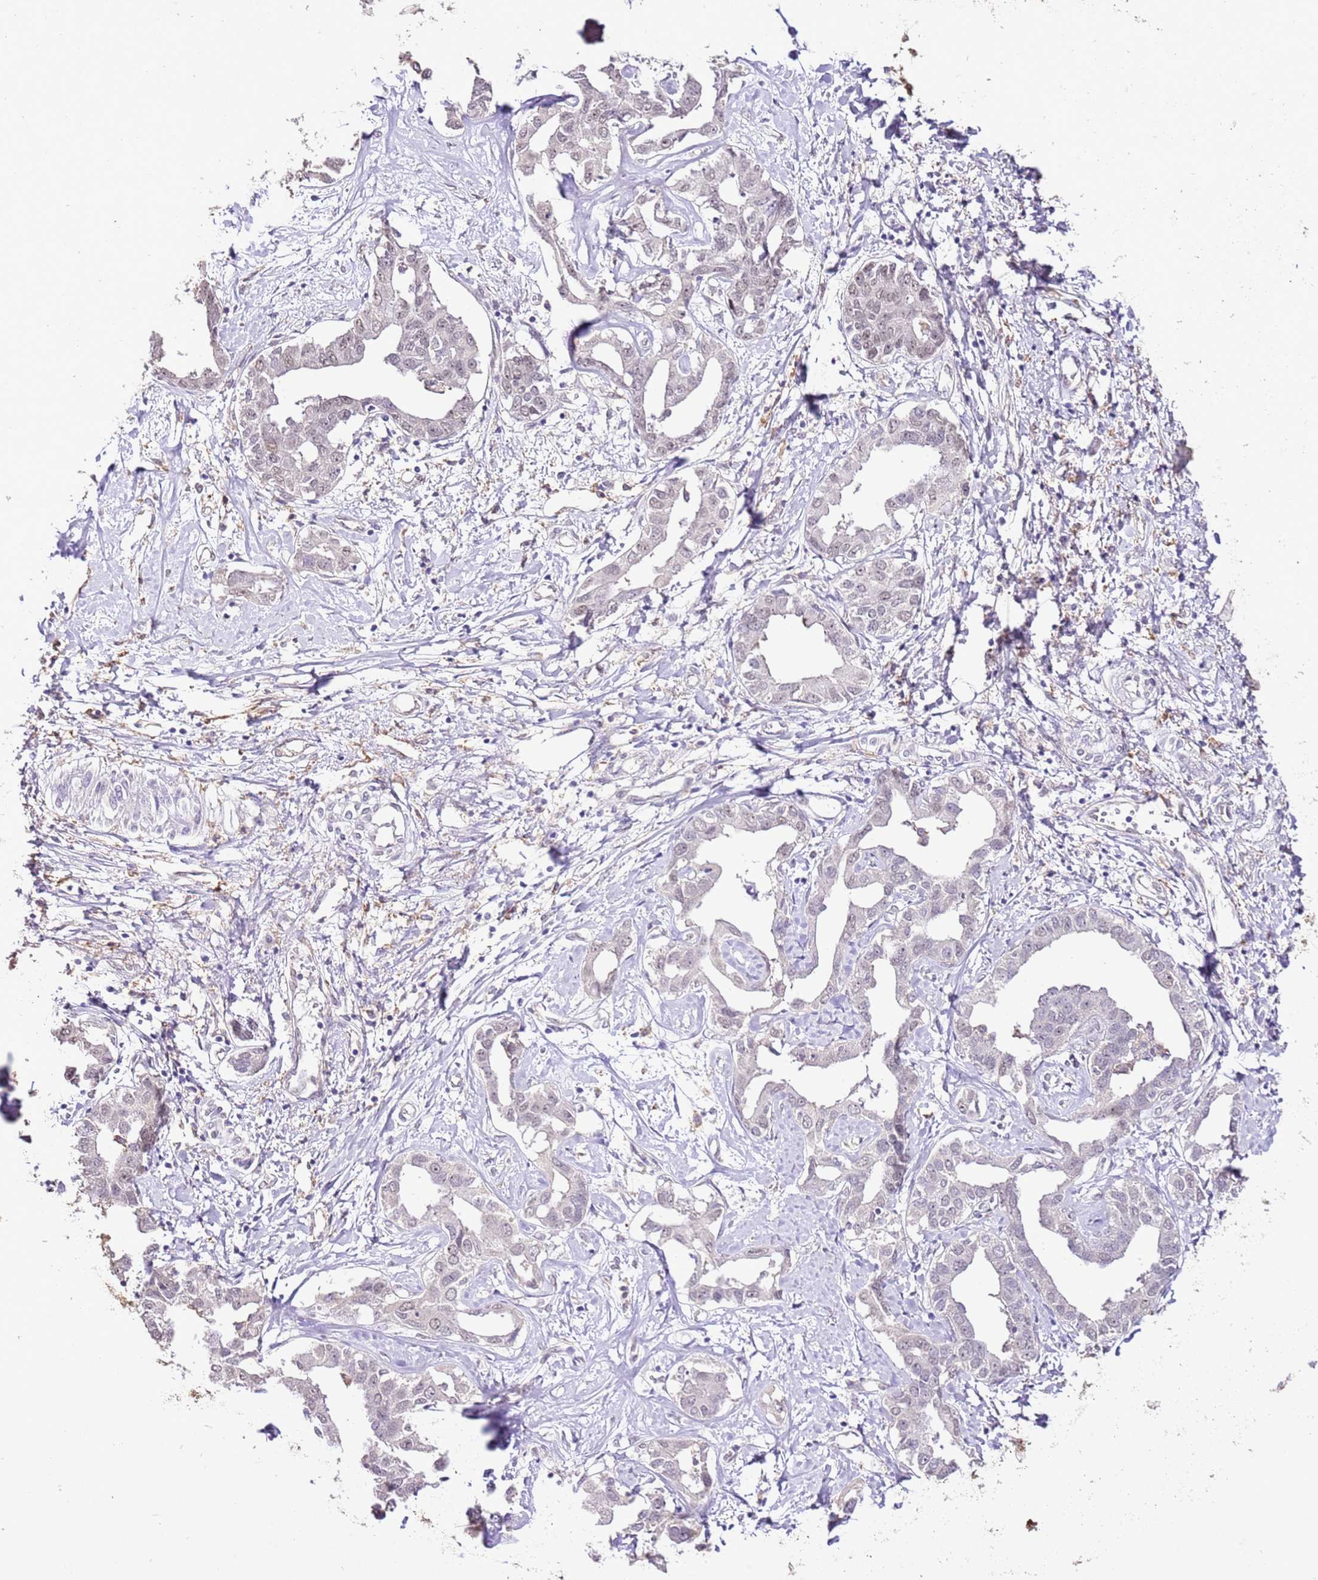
{"staining": {"intensity": "weak", "quantity": "25%-75%", "location": "nuclear"}, "tissue": "liver cancer", "cell_type": "Tumor cells", "image_type": "cancer", "snomed": [{"axis": "morphology", "description": "Cholangiocarcinoma"}, {"axis": "topography", "description": "Liver"}], "caption": "Liver cholangiocarcinoma was stained to show a protein in brown. There is low levels of weak nuclear expression in approximately 25%-75% of tumor cells.", "gene": "IZUMO4", "patient": {"sex": "male", "age": 59}}